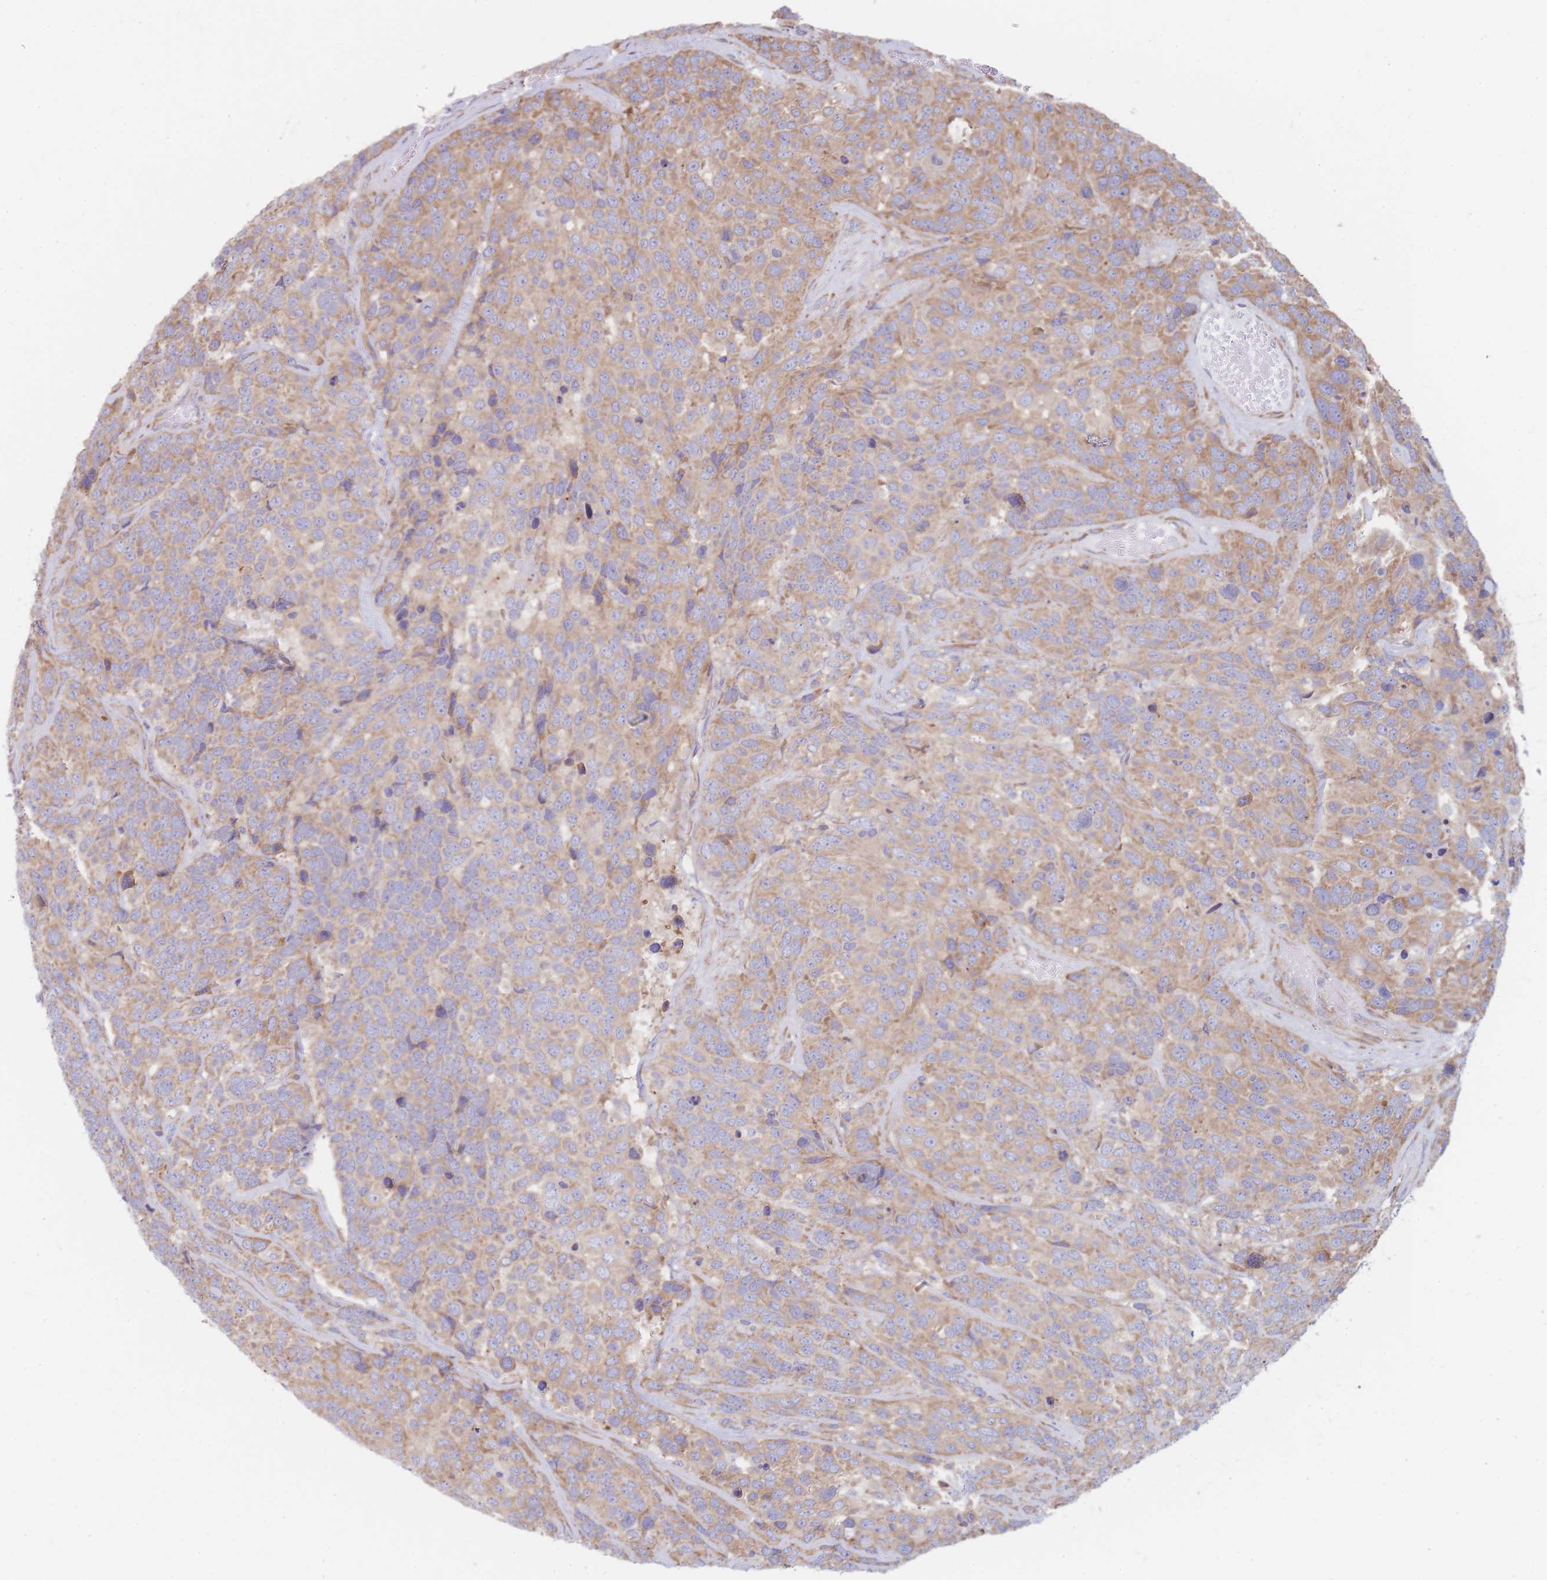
{"staining": {"intensity": "moderate", "quantity": ">75%", "location": "cytoplasmic/membranous"}, "tissue": "urothelial cancer", "cell_type": "Tumor cells", "image_type": "cancer", "snomed": [{"axis": "morphology", "description": "Urothelial carcinoma, High grade"}, {"axis": "topography", "description": "Urinary bladder"}], "caption": "Protein staining by immunohistochemistry (IHC) shows moderate cytoplasmic/membranous staining in approximately >75% of tumor cells in high-grade urothelial carcinoma.", "gene": "RPL8", "patient": {"sex": "female", "age": 70}}